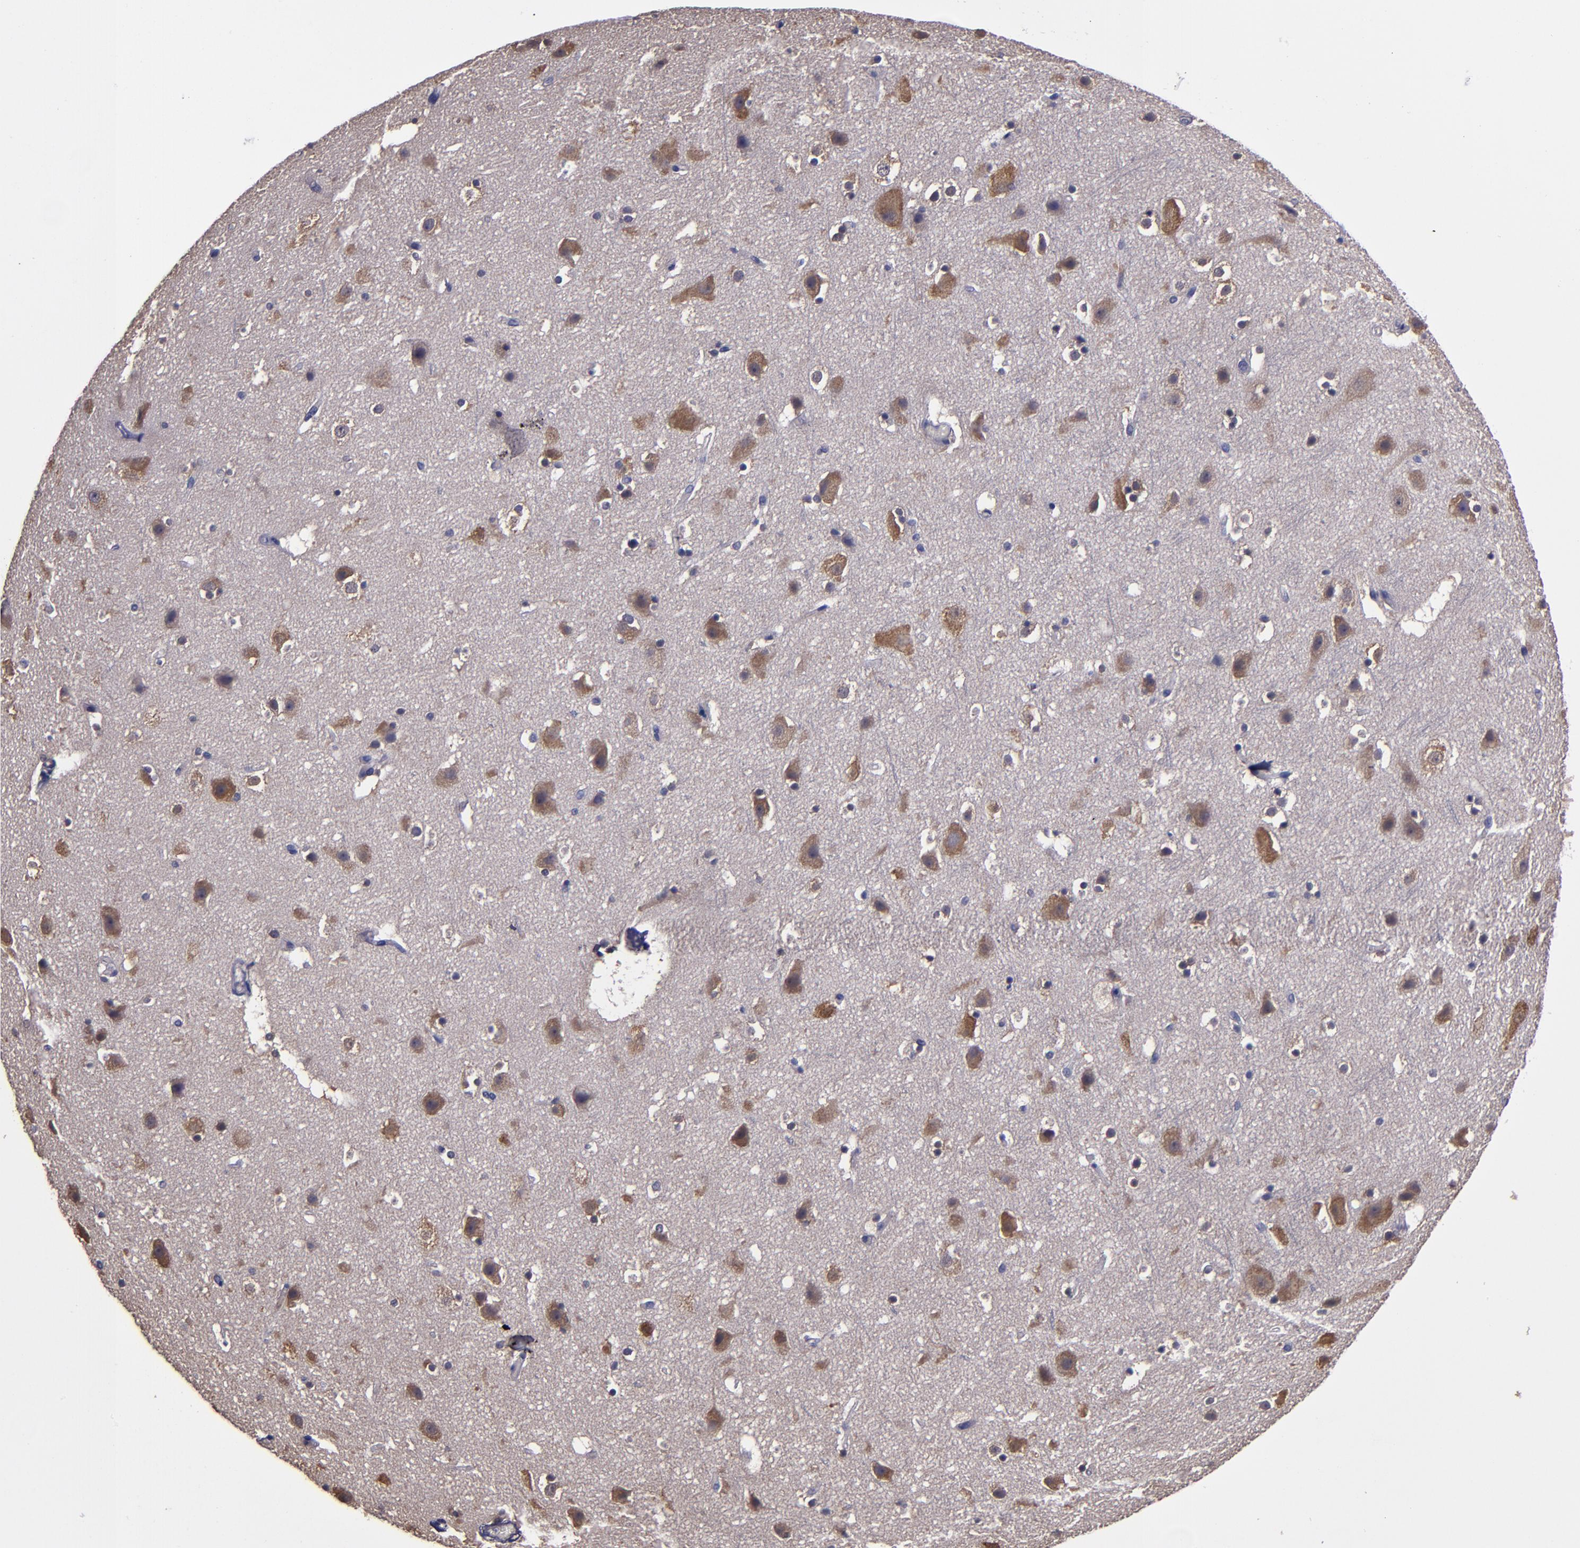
{"staining": {"intensity": "weak", "quantity": "<25%", "location": "cytoplasmic/membranous"}, "tissue": "cerebral cortex", "cell_type": "Endothelial cells", "image_type": "normal", "snomed": [{"axis": "morphology", "description": "Normal tissue, NOS"}, {"axis": "topography", "description": "Cerebral cortex"}], "caption": "Image shows no significant protein positivity in endothelial cells of benign cerebral cortex. (Brightfield microscopy of DAB IHC at high magnification).", "gene": "CARS1", "patient": {"sex": "male", "age": 45}}